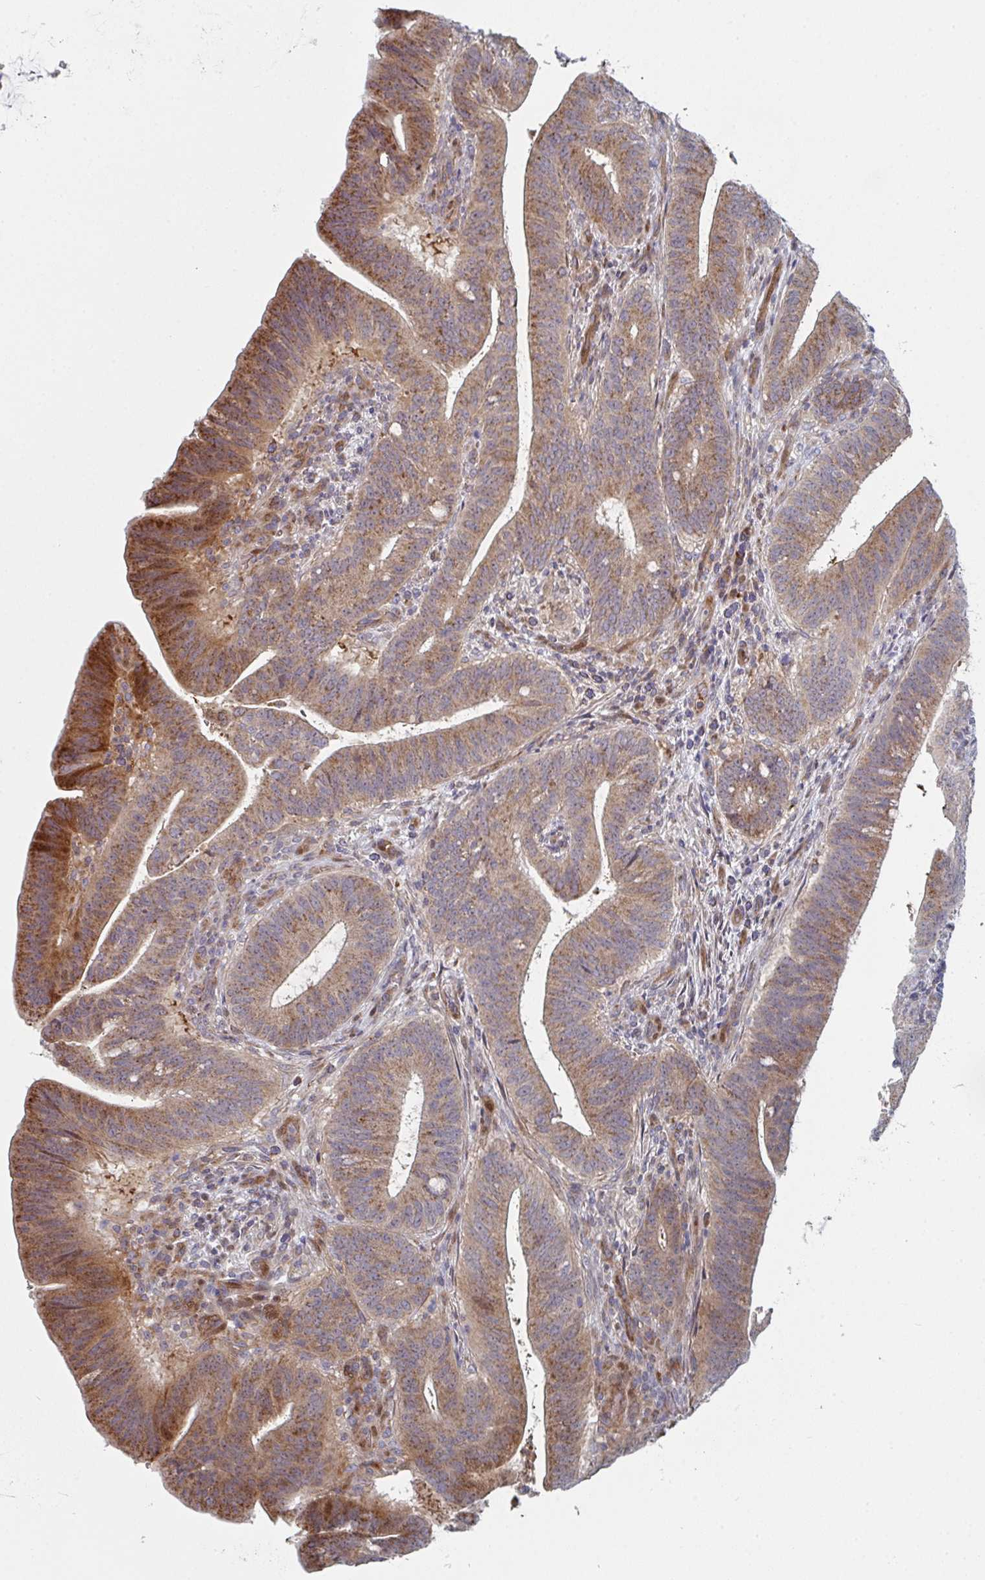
{"staining": {"intensity": "moderate", "quantity": ">75%", "location": "cytoplasmic/membranous"}, "tissue": "colorectal cancer", "cell_type": "Tumor cells", "image_type": "cancer", "snomed": [{"axis": "morphology", "description": "Adenocarcinoma, NOS"}, {"axis": "topography", "description": "Colon"}], "caption": "Immunohistochemical staining of human colorectal adenocarcinoma demonstrates moderate cytoplasmic/membranous protein expression in approximately >75% of tumor cells. Nuclei are stained in blue.", "gene": "ZNF644", "patient": {"sex": "female", "age": 43}}